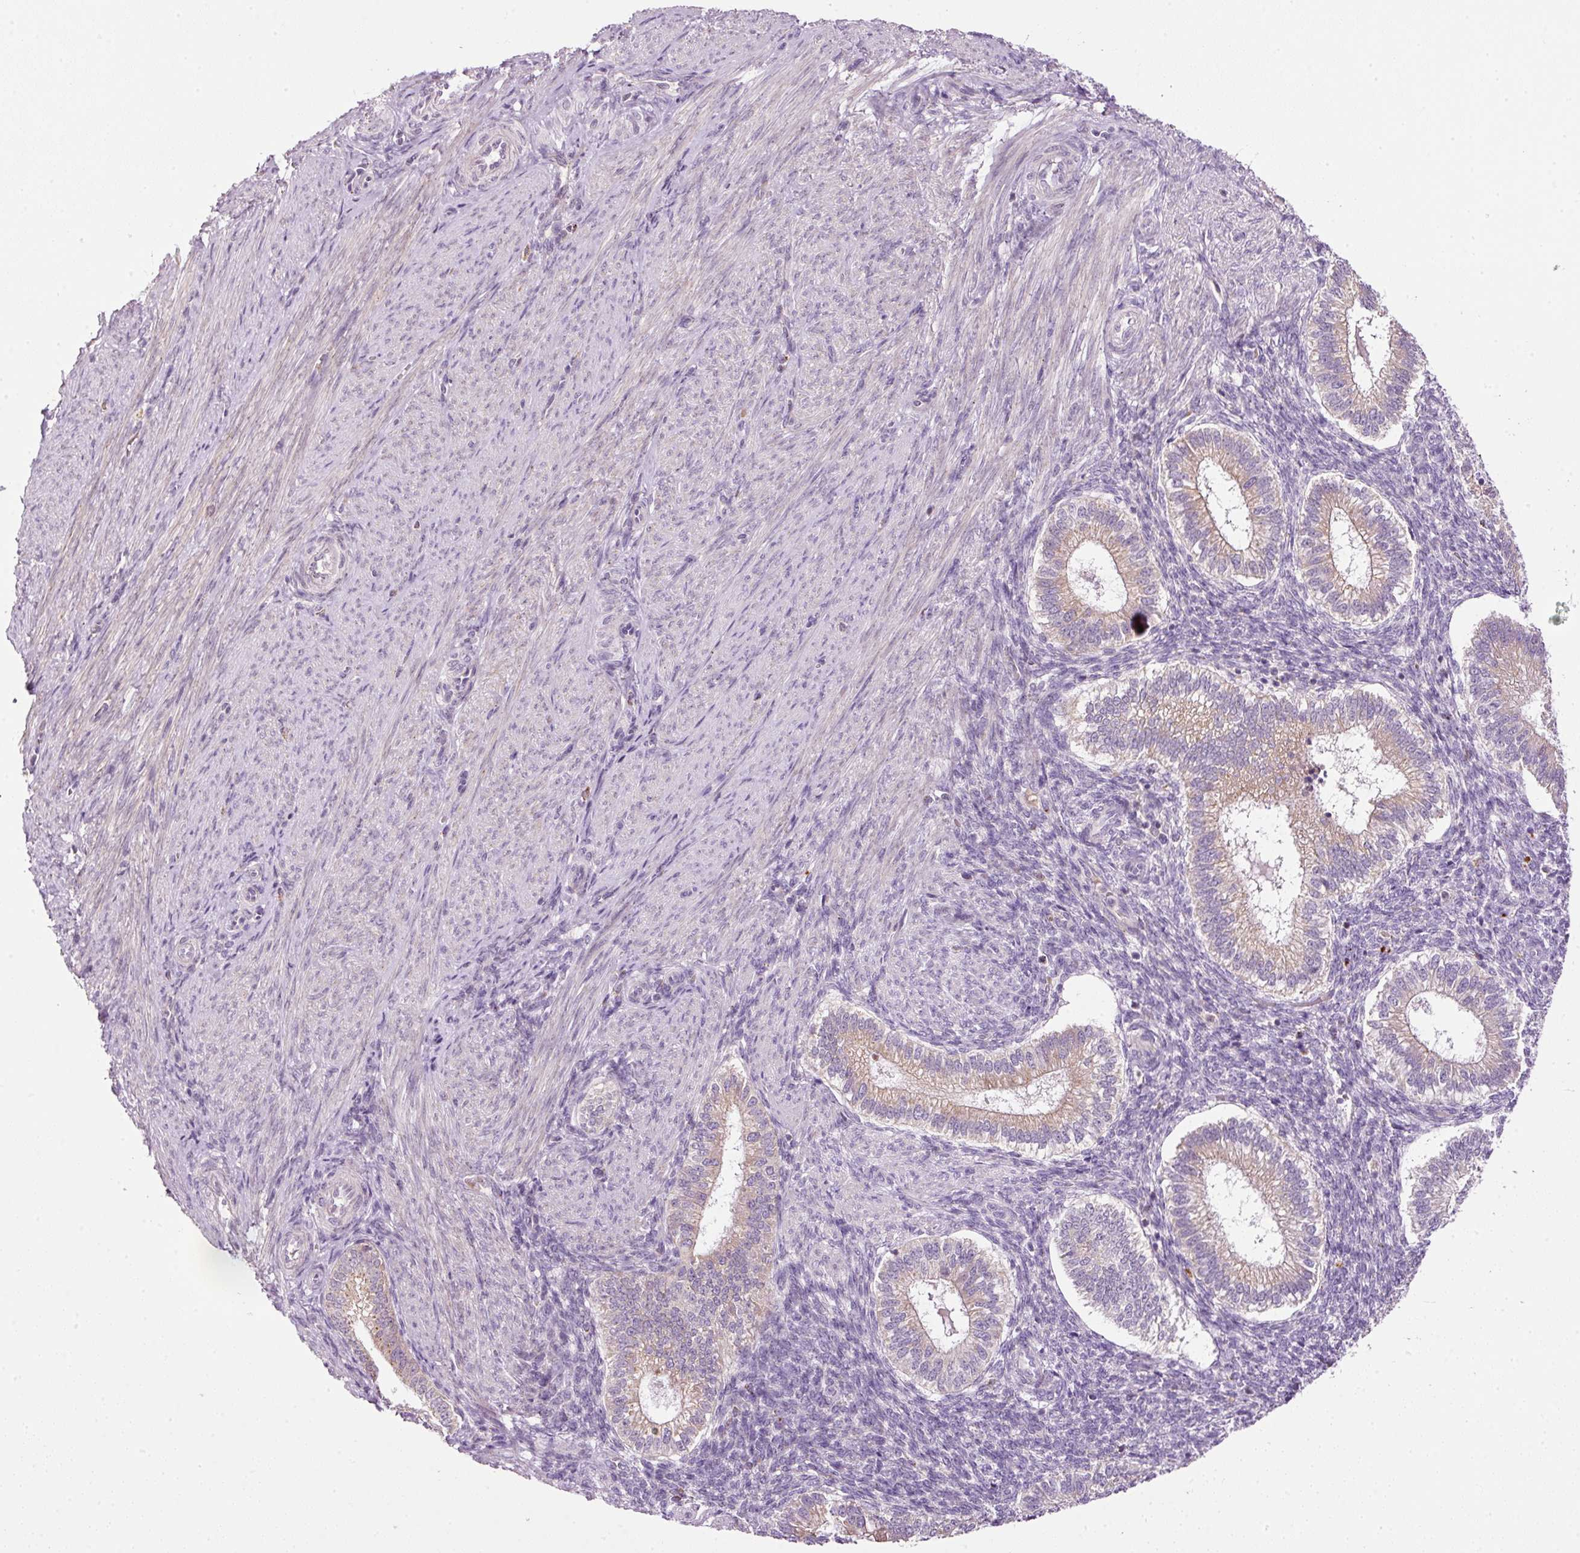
{"staining": {"intensity": "negative", "quantity": "none", "location": "none"}, "tissue": "endometrium", "cell_type": "Cells in endometrial stroma", "image_type": "normal", "snomed": [{"axis": "morphology", "description": "Normal tissue, NOS"}, {"axis": "topography", "description": "Endometrium"}], "caption": "Immunohistochemistry photomicrograph of normal human endometrium stained for a protein (brown), which exhibits no positivity in cells in endometrial stroma. (Brightfield microscopy of DAB (3,3'-diaminobenzidine) IHC at high magnification).", "gene": "ZNF639", "patient": {"sex": "female", "age": 25}}